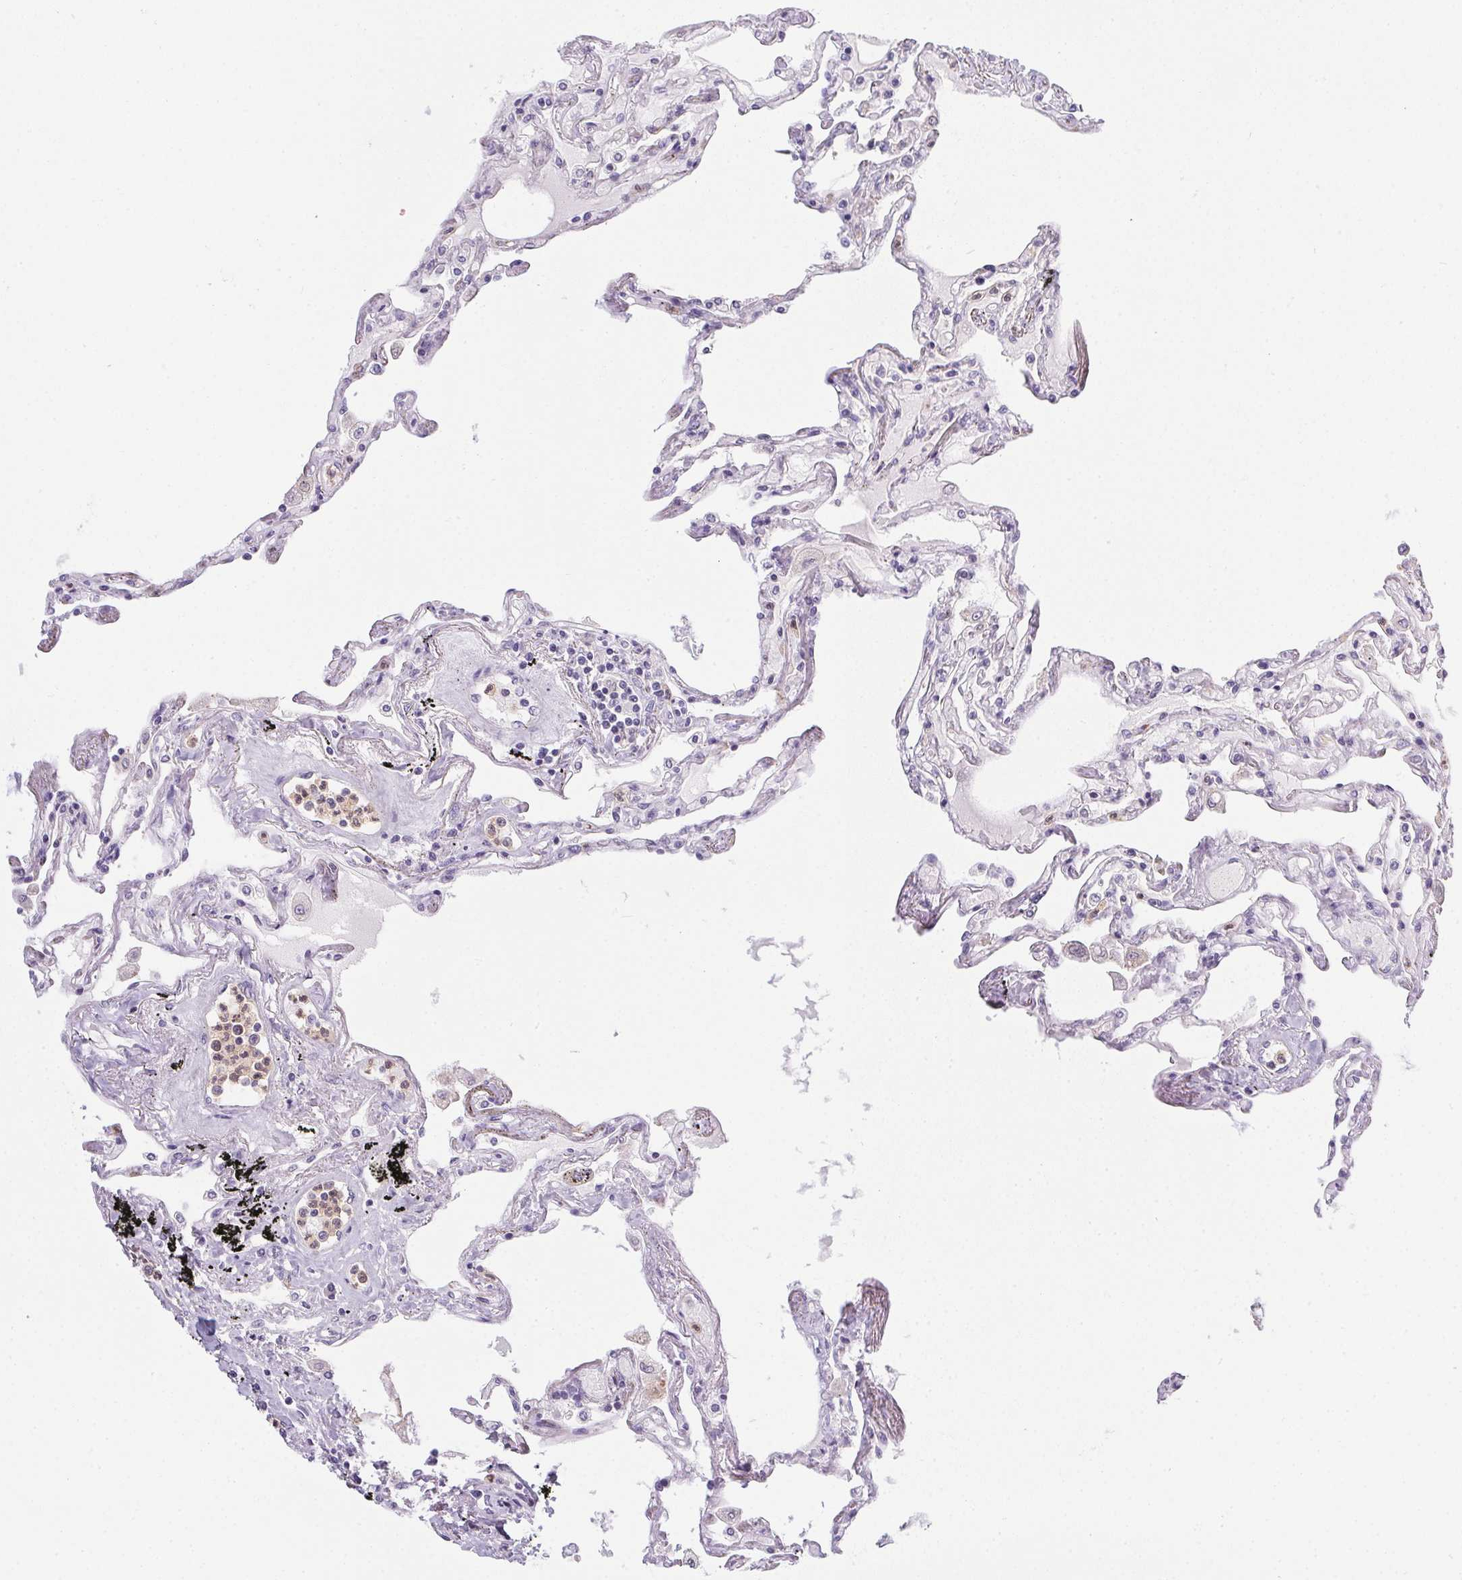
{"staining": {"intensity": "negative", "quantity": "none", "location": "none"}, "tissue": "lung", "cell_type": "Alveolar cells", "image_type": "normal", "snomed": [{"axis": "morphology", "description": "Normal tissue, NOS"}, {"axis": "morphology", "description": "Adenocarcinoma, NOS"}, {"axis": "topography", "description": "Cartilage tissue"}, {"axis": "topography", "description": "Lung"}], "caption": "Immunohistochemistry of benign lung shows no positivity in alveolar cells.", "gene": "DNAJC5G", "patient": {"sex": "female", "age": 67}}